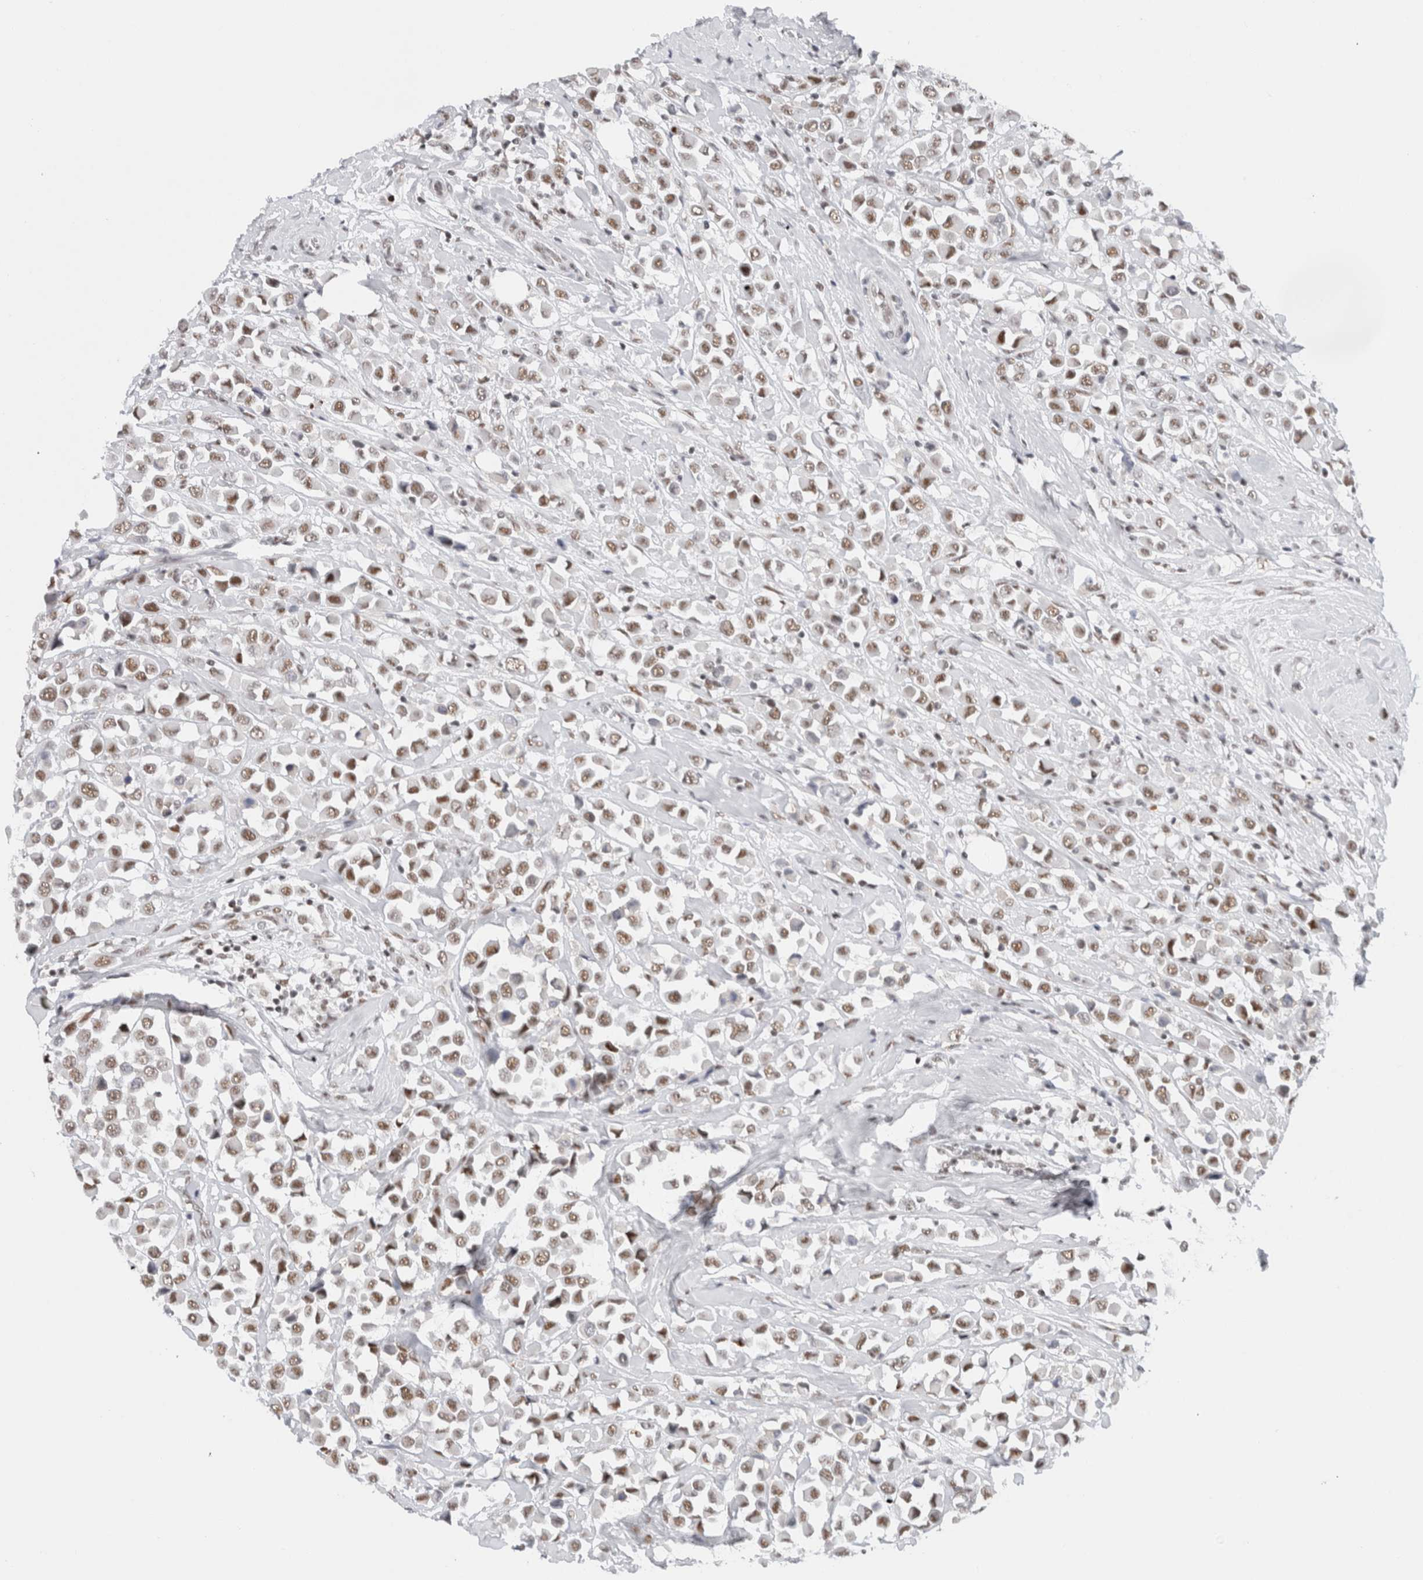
{"staining": {"intensity": "moderate", "quantity": ">75%", "location": "nuclear"}, "tissue": "breast cancer", "cell_type": "Tumor cells", "image_type": "cancer", "snomed": [{"axis": "morphology", "description": "Duct carcinoma"}, {"axis": "topography", "description": "Breast"}], "caption": "Intraductal carcinoma (breast) was stained to show a protein in brown. There is medium levels of moderate nuclear positivity in approximately >75% of tumor cells. (Brightfield microscopy of DAB IHC at high magnification).", "gene": "COPS7A", "patient": {"sex": "female", "age": 61}}